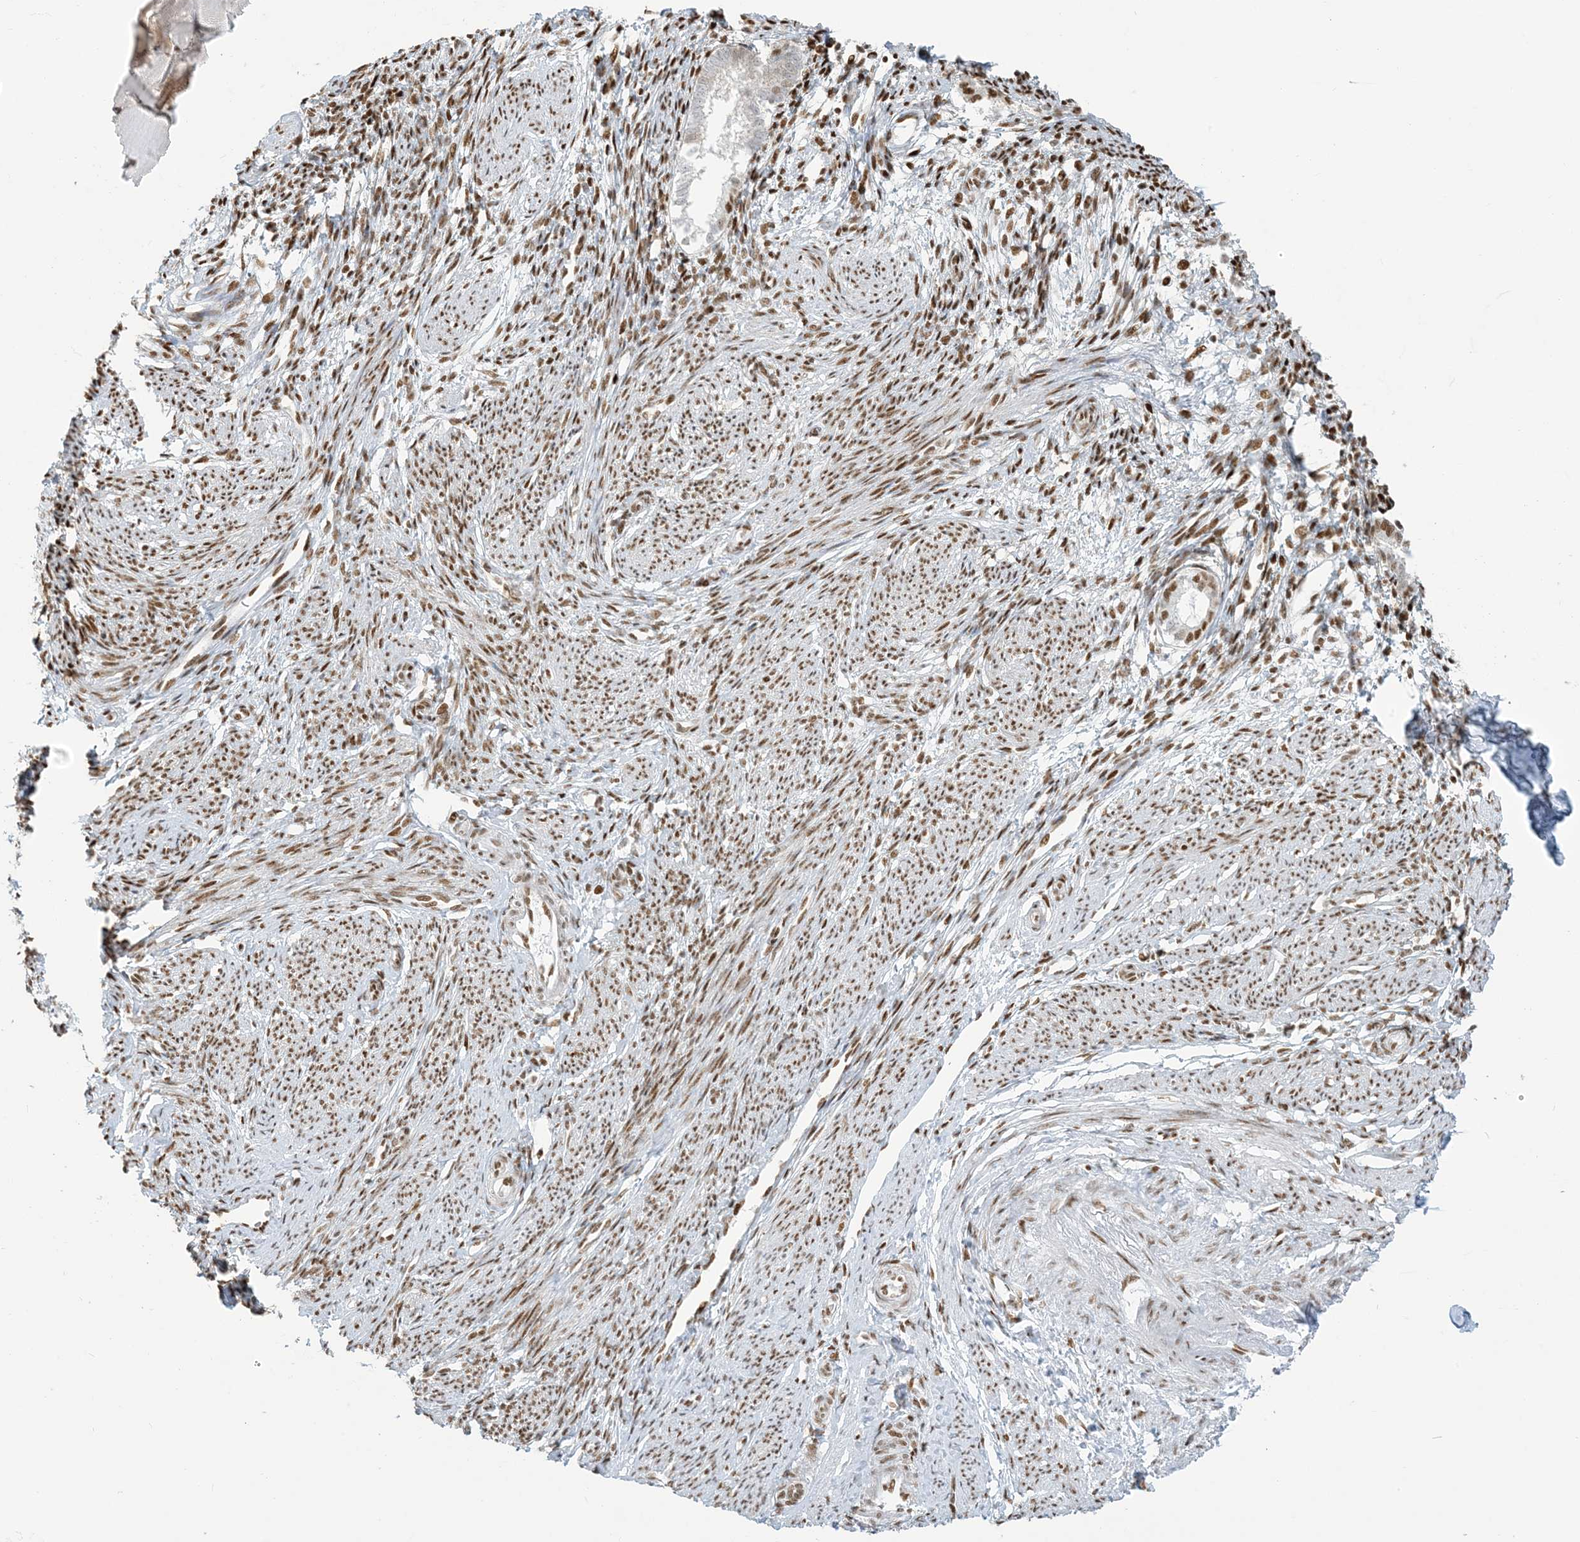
{"staining": {"intensity": "moderate", "quantity": ">75%", "location": "nuclear"}, "tissue": "endometrium", "cell_type": "Cells in endometrial stroma", "image_type": "normal", "snomed": [{"axis": "morphology", "description": "Normal tissue, NOS"}, {"axis": "topography", "description": "Endometrium"}], "caption": "The micrograph displays a brown stain indicating the presence of a protein in the nuclear of cells in endometrial stroma in endometrium. (IHC, brightfield microscopy, high magnification).", "gene": "STAG1", "patient": {"sex": "female", "age": 56}}